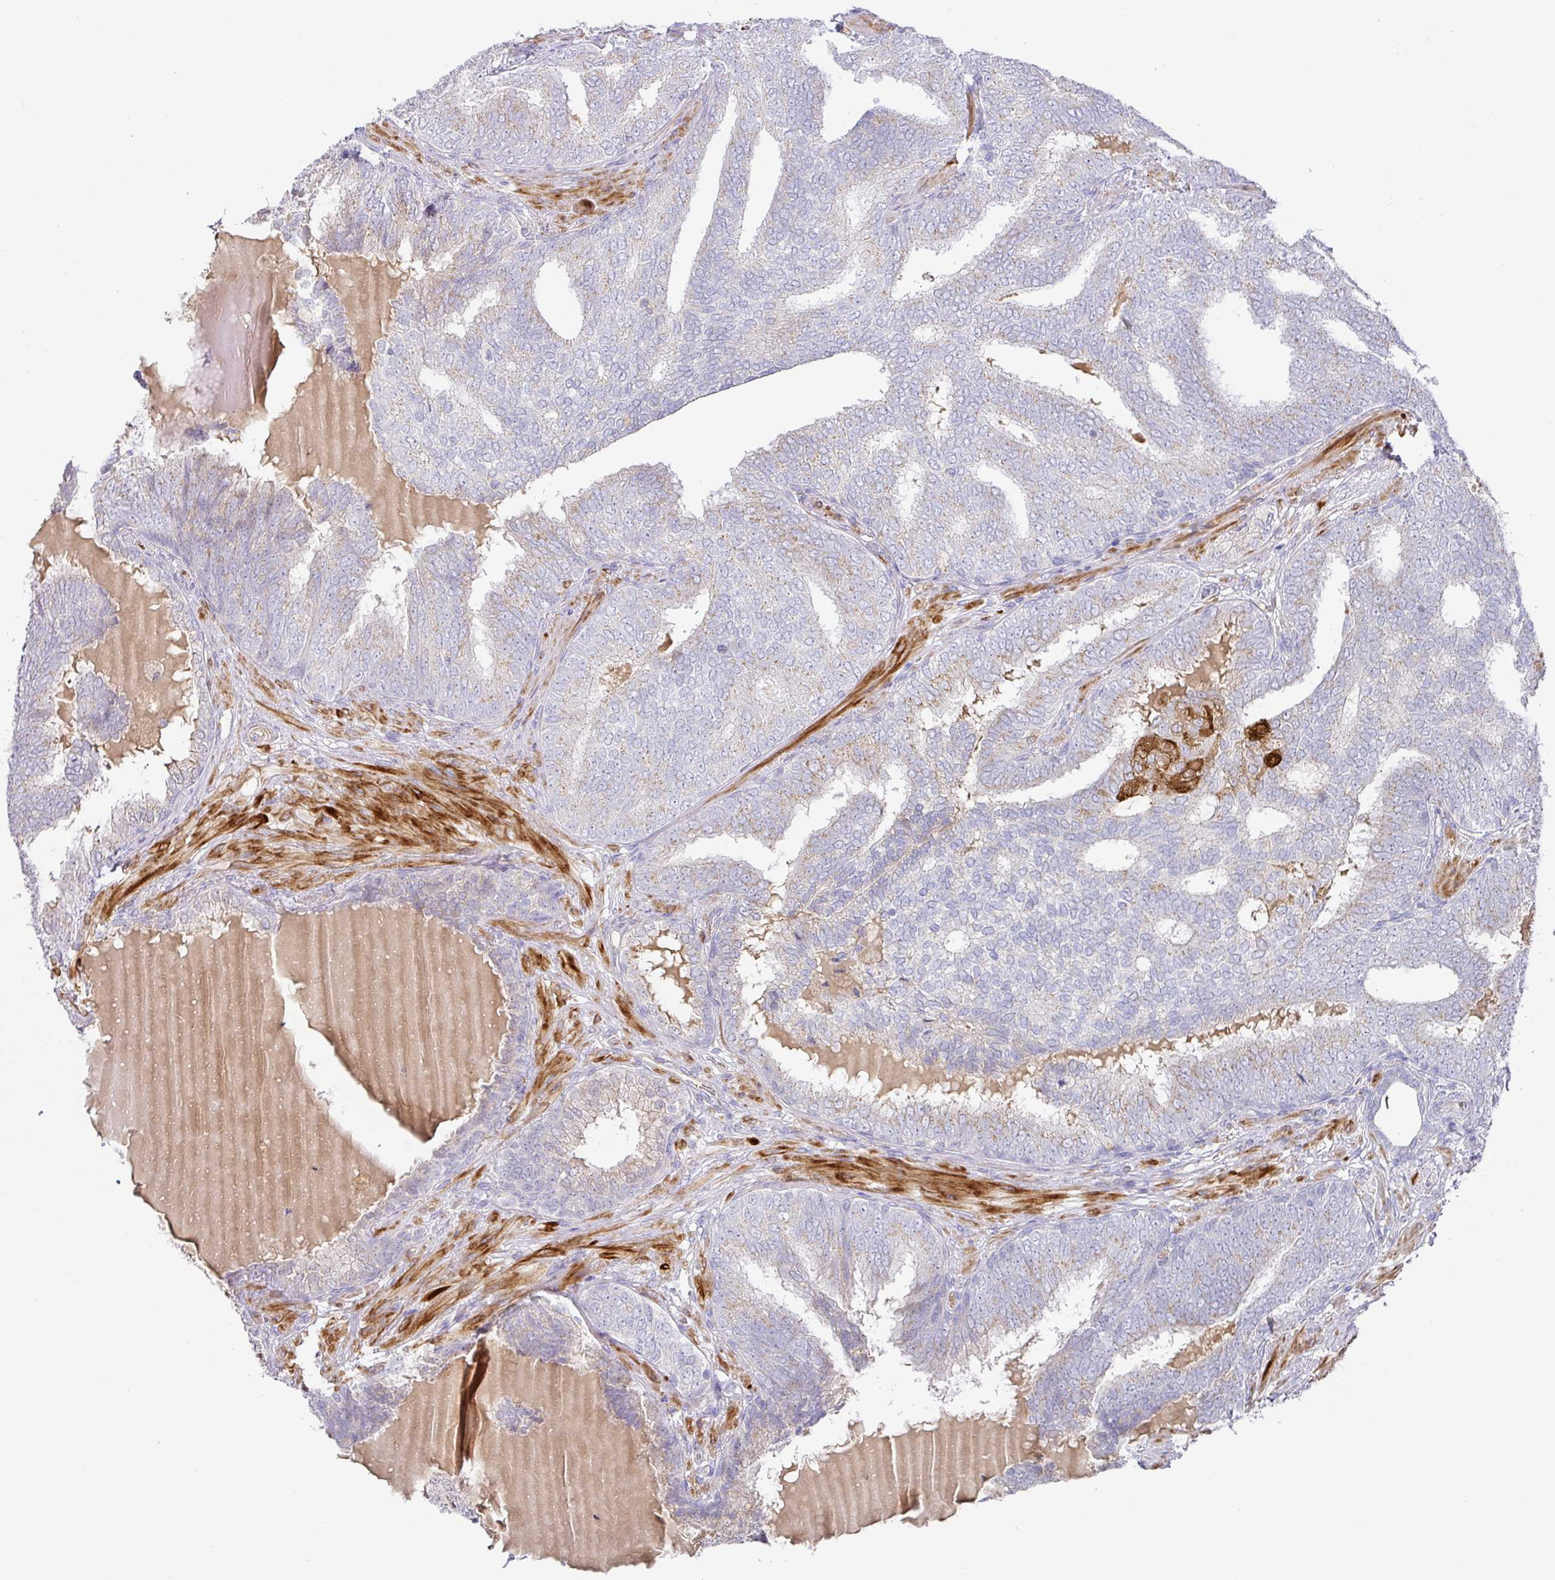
{"staining": {"intensity": "weak", "quantity": "<25%", "location": "cytoplasmic/membranous"}, "tissue": "prostate cancer", "cell_type": "Tumor cells", "image_type": "cancer", "snomed": [{"axis": "morphology", "description": "Adenocarcinoma, High grade"}, {"axis": "topography", "description": "Prostate"}], "caption": "IHC image of neoplastic tissue: prostate cancer (adenocarcinoma (high-grade)) stained with DAB (3,3'-diaminobenzidine) displays no significant protein expression in tumor cells.", "gene": "TARM1", "patient": {"sex": "male", "age": 72}}